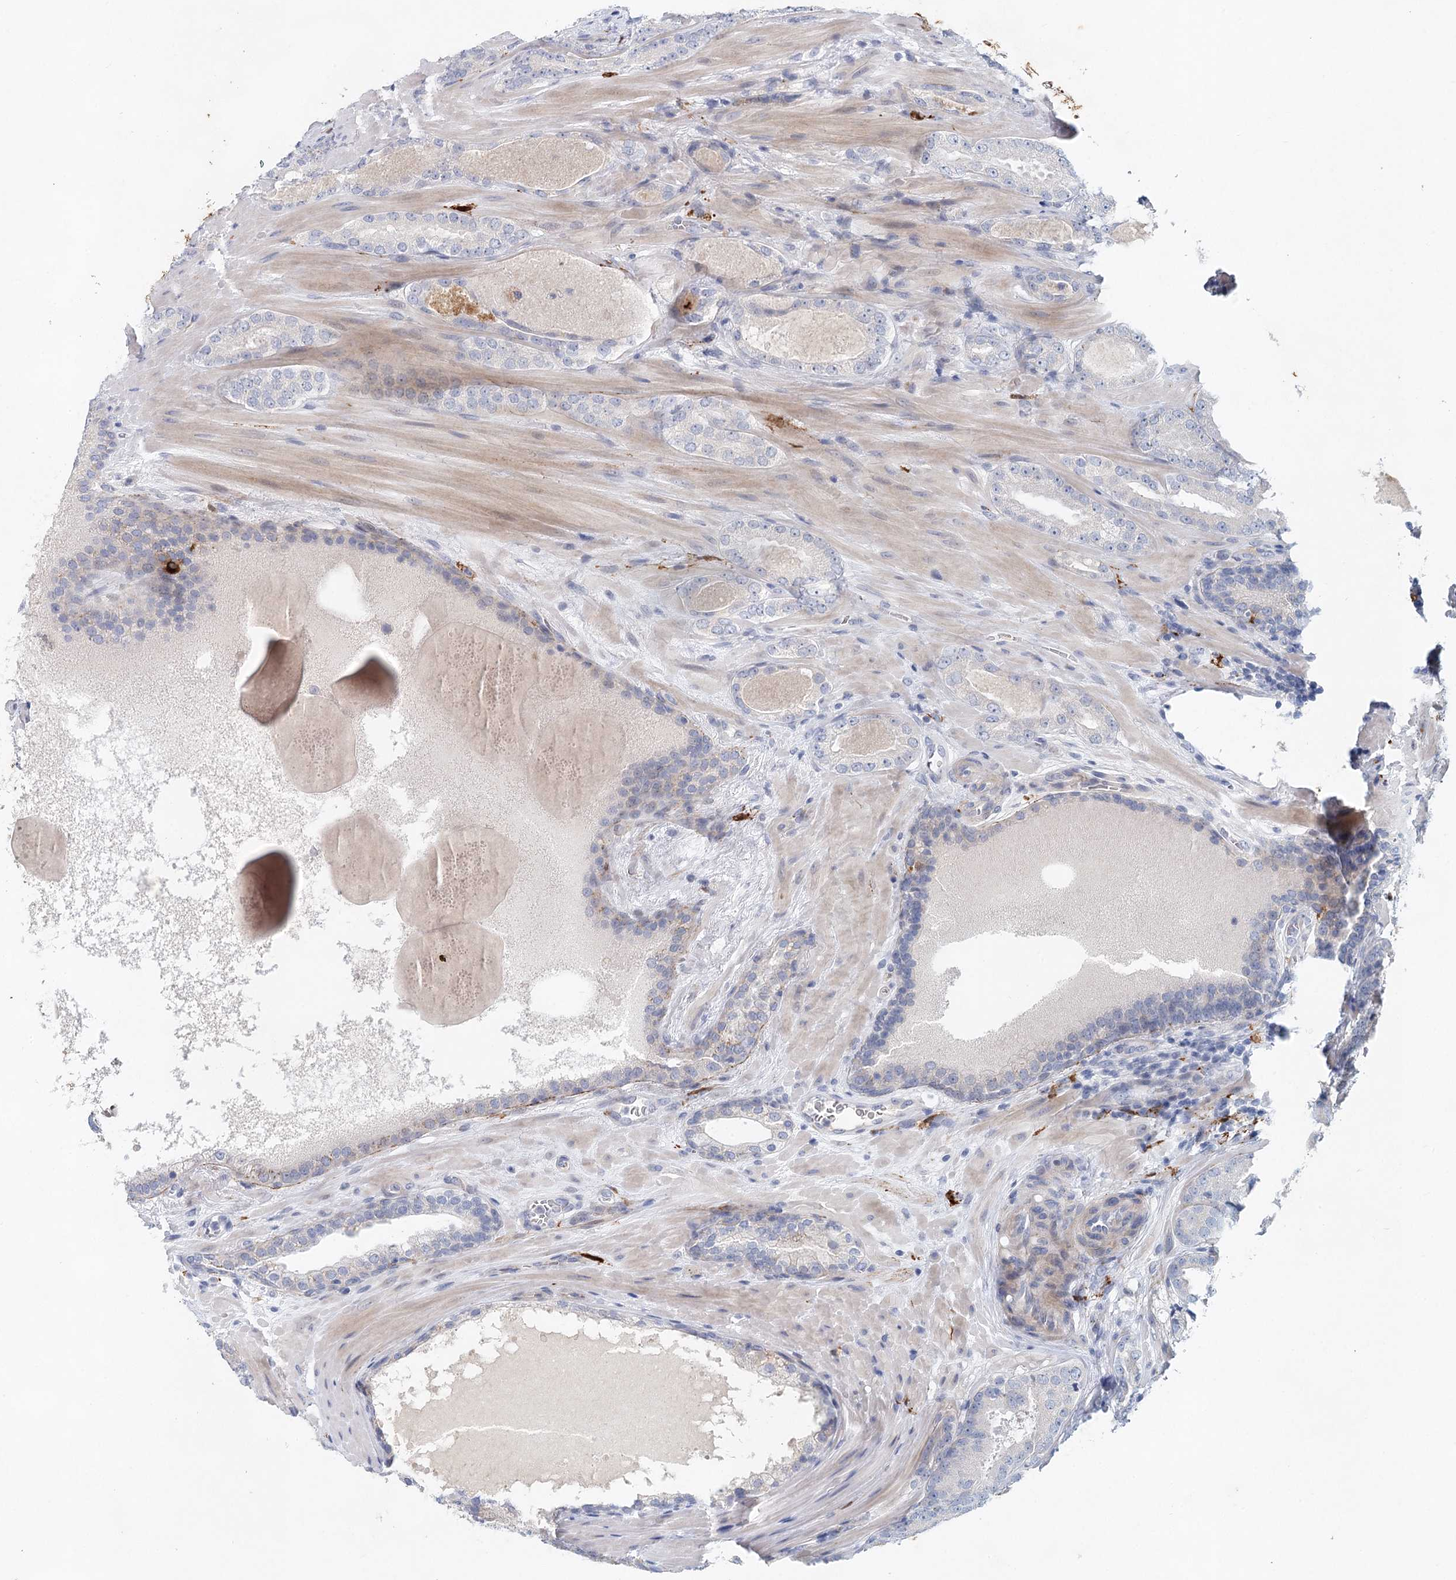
{"staining": {"intensity": "negative", "quantity": "none", "location": "none"}, "tissue": "prostate cancer", "cell_type": "Tumor cells", "image_type": "cancer", "snomed": [{"axis": "morphology", "description": "Adenocarcinoma, High grade"}, {"axis": "topography", "description": "Prostate"}], "caption": "Immunohistochemical staining of human prostate cancer (high-grade adenocarcinoma) displays no significant staining in tumor cells. Brightfield microscopy of immunohistochemistry (IHC) stained with DAB (brown) and hematoxylin (blue), captured at high magnification.", "gene": "SLC19A3", "patient": {"sex": "male", "age": 60}}